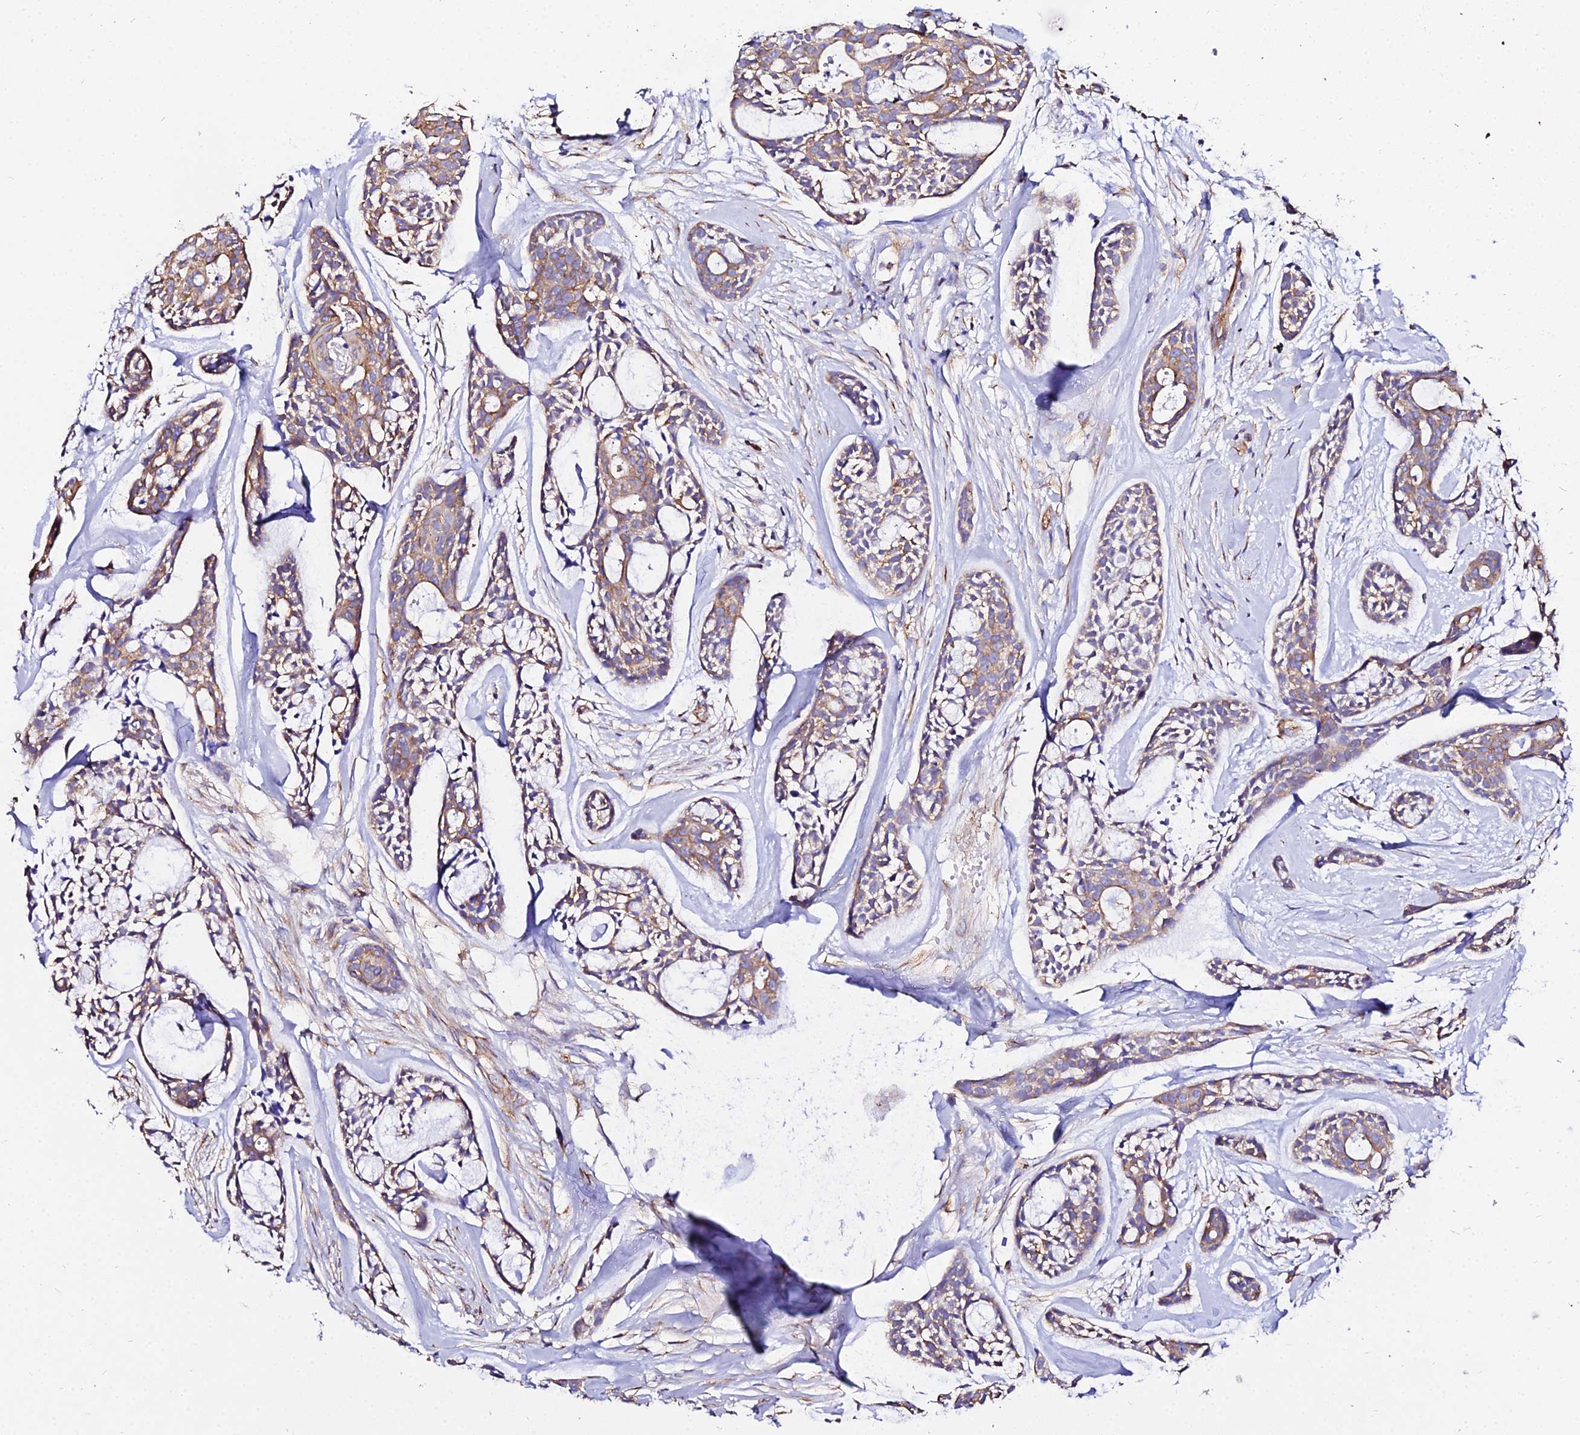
{"staining": {"intensity": "moderate", "quantity": "25%-75%", "location": "cytoplasmic/membranous"}, "tissue": "head and neck cancer", "cell_type": "Tumor cells", "image_type": "cancer", "snomed": [{"axis": "morphology", "description": "Adenocarcinoma, NOS"}, {"axis": "topography", "description": "Subcutis"}, {"axis": "topography", "description": "Head-Neck"}], "caption": "Protein expression analysis of head and neck adenocarcinoma demonstrates moderate cytoplasmic/membranous staining in approximately 25%-75% of tumor cells.", "gene": "TUBA3D", "patient": {"sex": "female", "age": 73}}